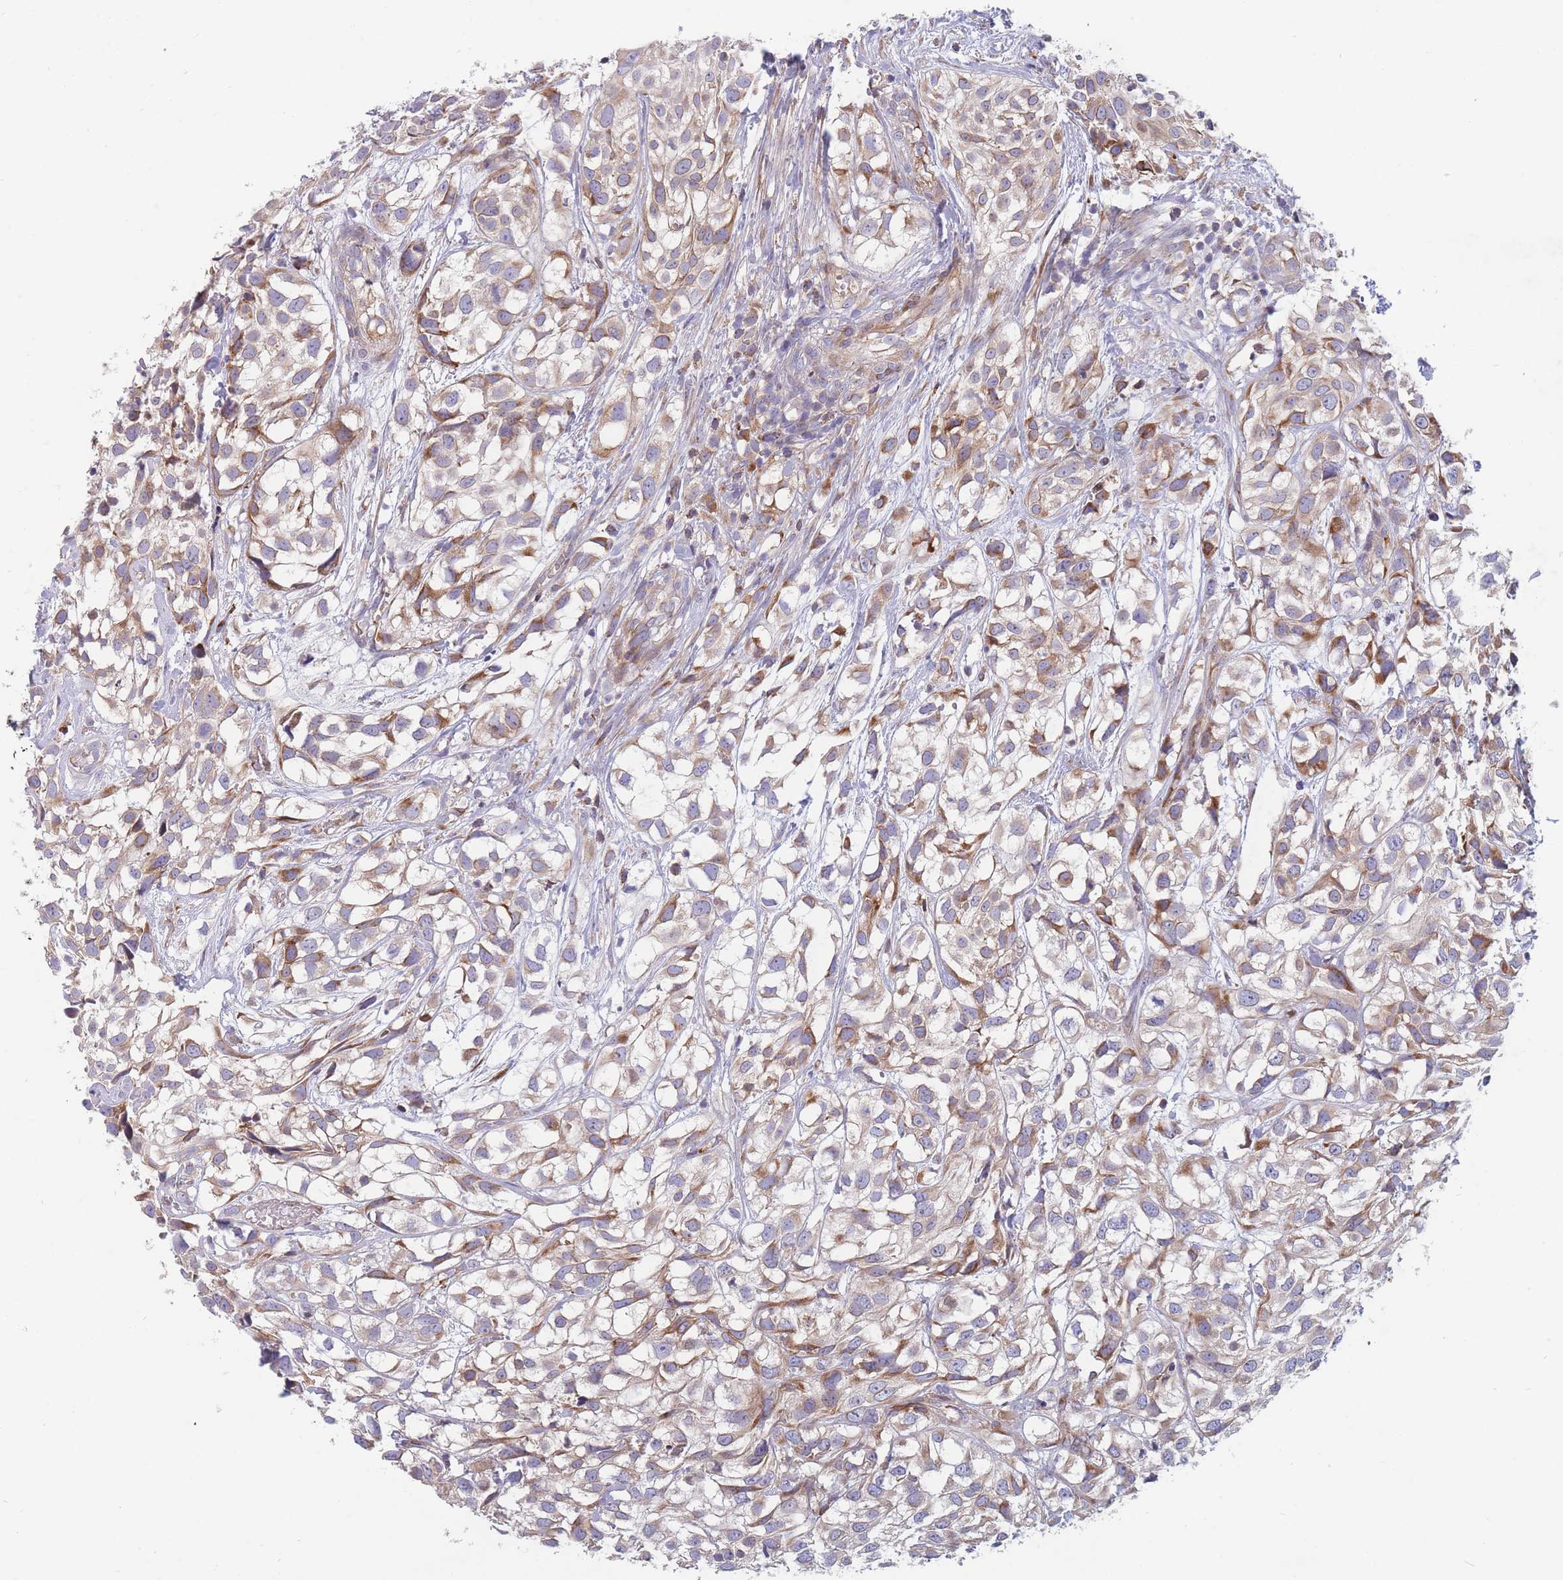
{"staining": {"intensity": "weak", "quantity": ">75%", "location": "cytoplasmic/membranous"}, "tissue": "urothelial cancer", "cell_type": "Tumor cells", "image_type": "cancer", "snomed": [{"axis": "morphology", "description": "Urothelial carcinoma, High grade"}, {"axis": "topography", "description": "Urinary bladder"}], "caption": "Immunohistochemistry (IHC) of human urothelial cancer reveals low levels of weak cytoplasmic/membranous staining in about >75% of tumor cells.", "gene": "TMEM131L", "patient": {"sex": "male", "age": 56}}